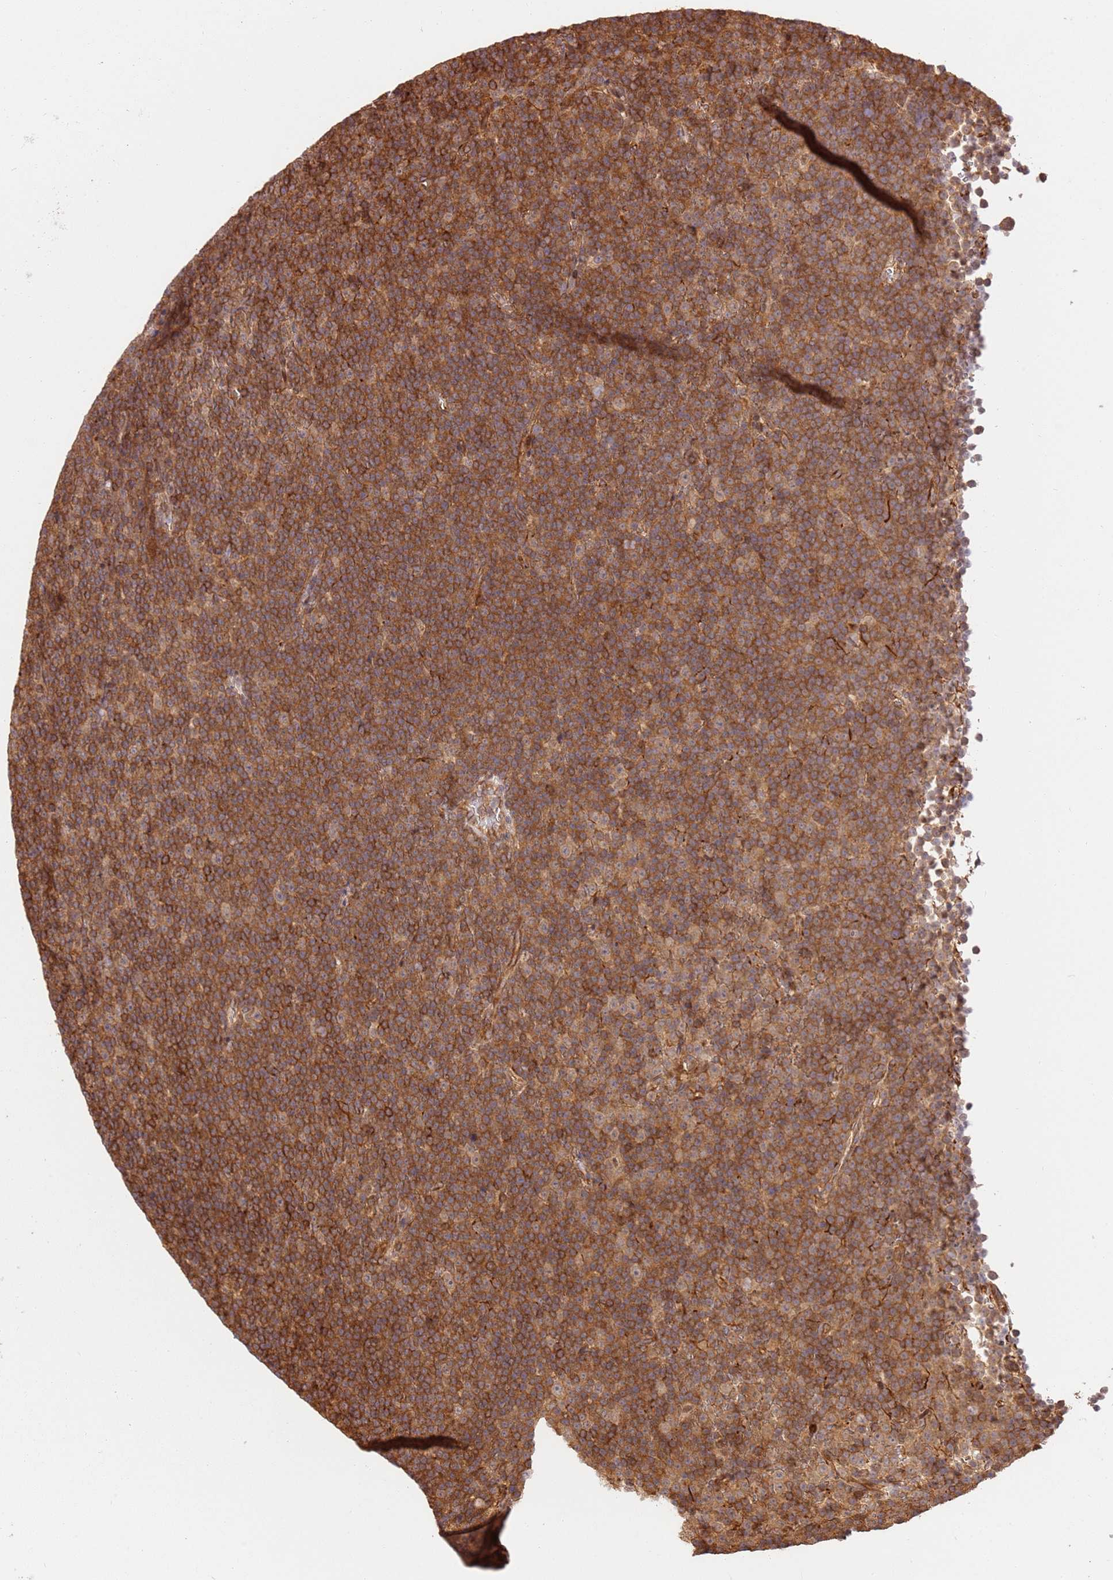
{"staining": {"intensity": "moderate", "quantity": ">75%", "location": "cytoplasmic/membranous"}, "tissue": "lymphoma", "cell_type": "Tumor cells", "image_type": "cancer", "snomed": [{"axis": "morphology", "description": "Malignant lymphoma, non-Hodgkin's type, Low grade"}, {"axis": "topography", "description": "Lymph node"}], "caption": "High-magnification brightfield microscopy of low-grade malignant lymphoma, non-Hodgkin's type stained with DAB (brown) and counterstained with hematoxylin (blue). tumor cells exhibit moderate cytoplasmic/membranous positivity is appreciated in about>75% of cells. Using DAB (3,3'-diaminobenzidine) (brown) and hematoxylin (blue) stains, captured at high magnification using brightfield microscopy.", "gene": "KATNAL2", "patient": {"sex": "female", "age": 67}}